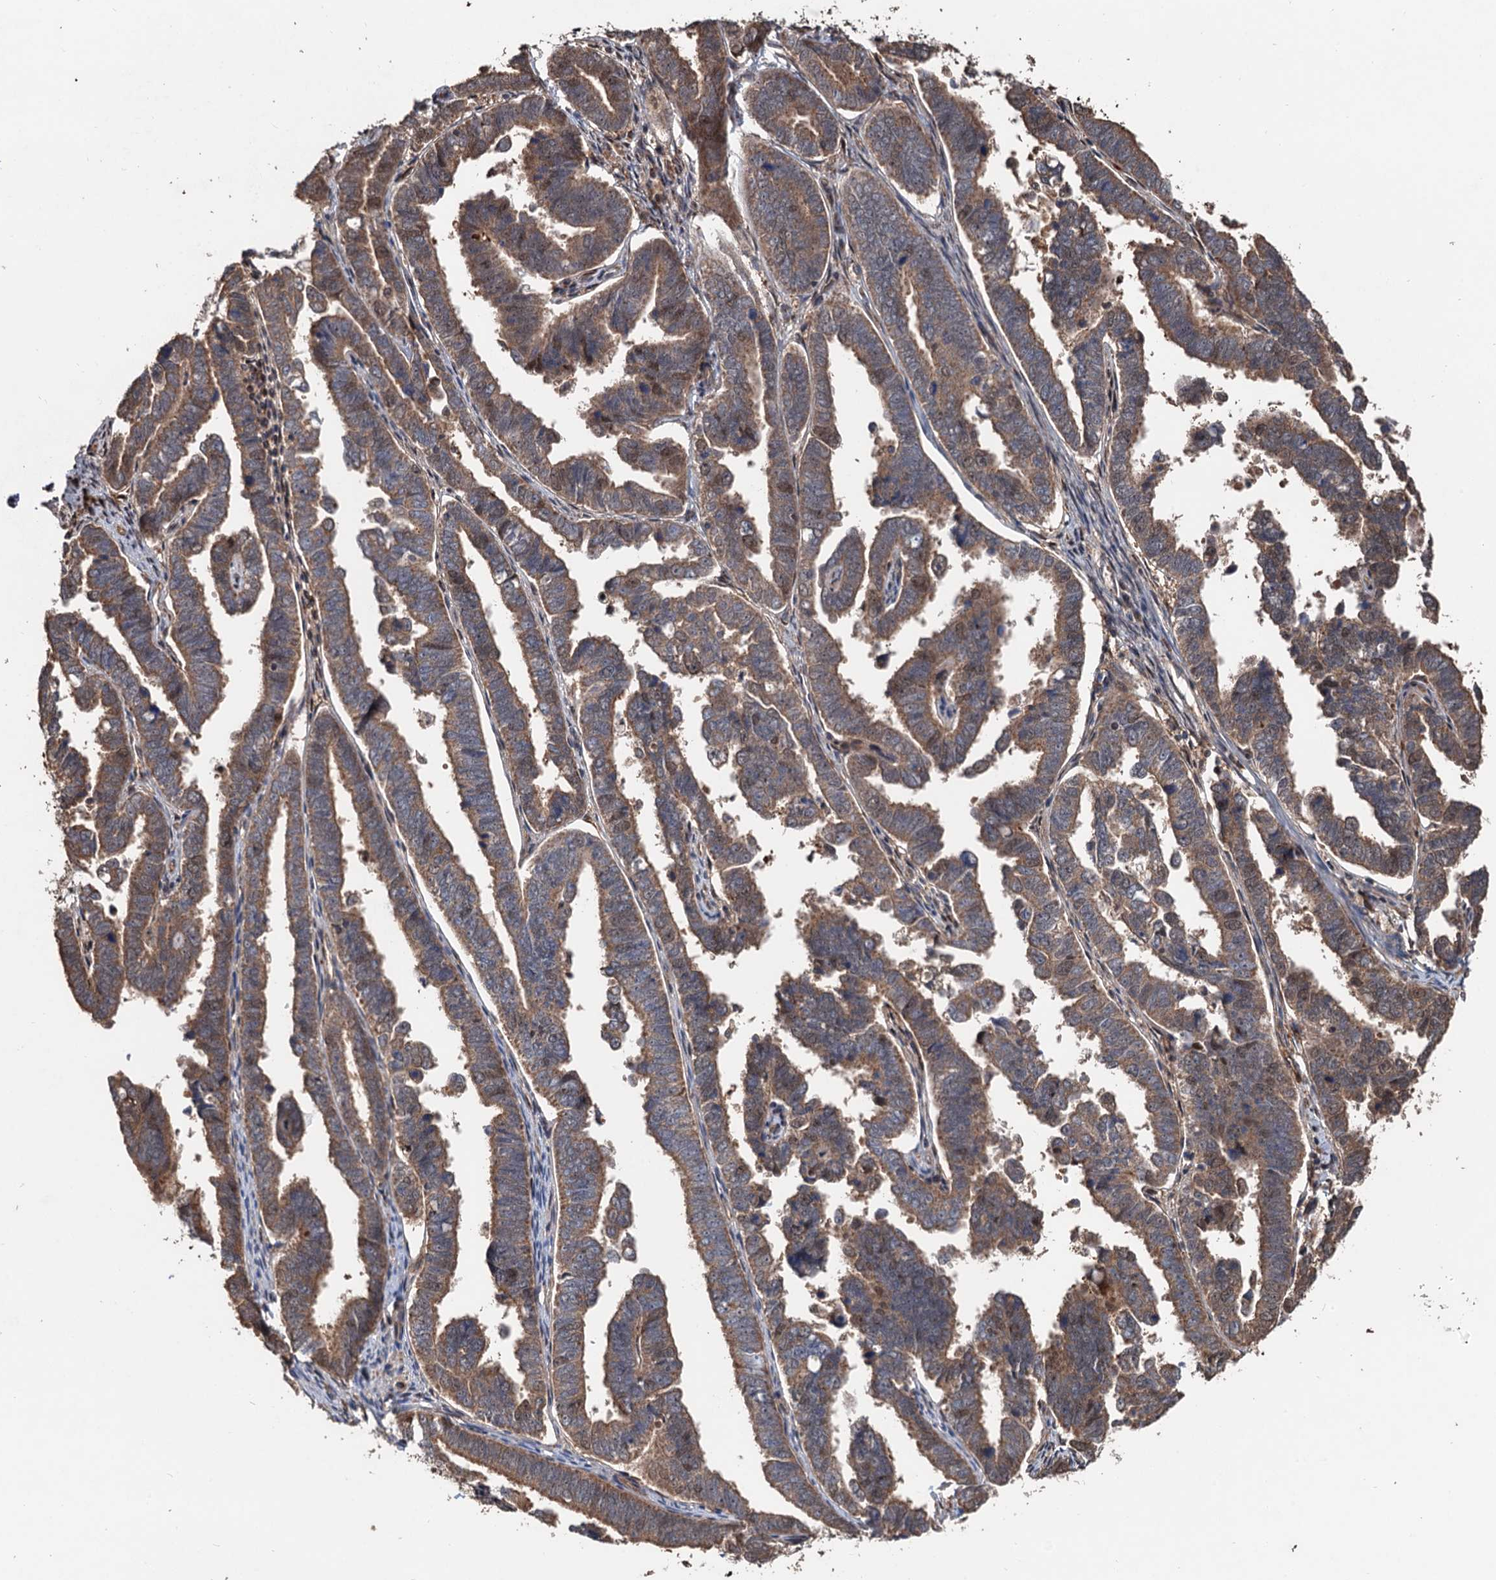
{"staining": {"intensity": "moderate", "quantity": ">75%", "location": "cytoplasmic/membranous"}, "tissue": "endometrial cancer", "cell_type": "Tumor cells", "image_type": "cancer", "snomed": [{"axis": "morphology", "description": "Adenocarcinoma, NOS"}, {"axis": "topography", "description": "Endometrium"}], "caption": "Moderate cytoplasmic/membranous expression for a protein is identified in about >75% of tumor cells of adenocarcinoma (endometrial) using immunohistochemistry.", "gene": "DEXI", "patient": {"sex": "female", "age": 75}}